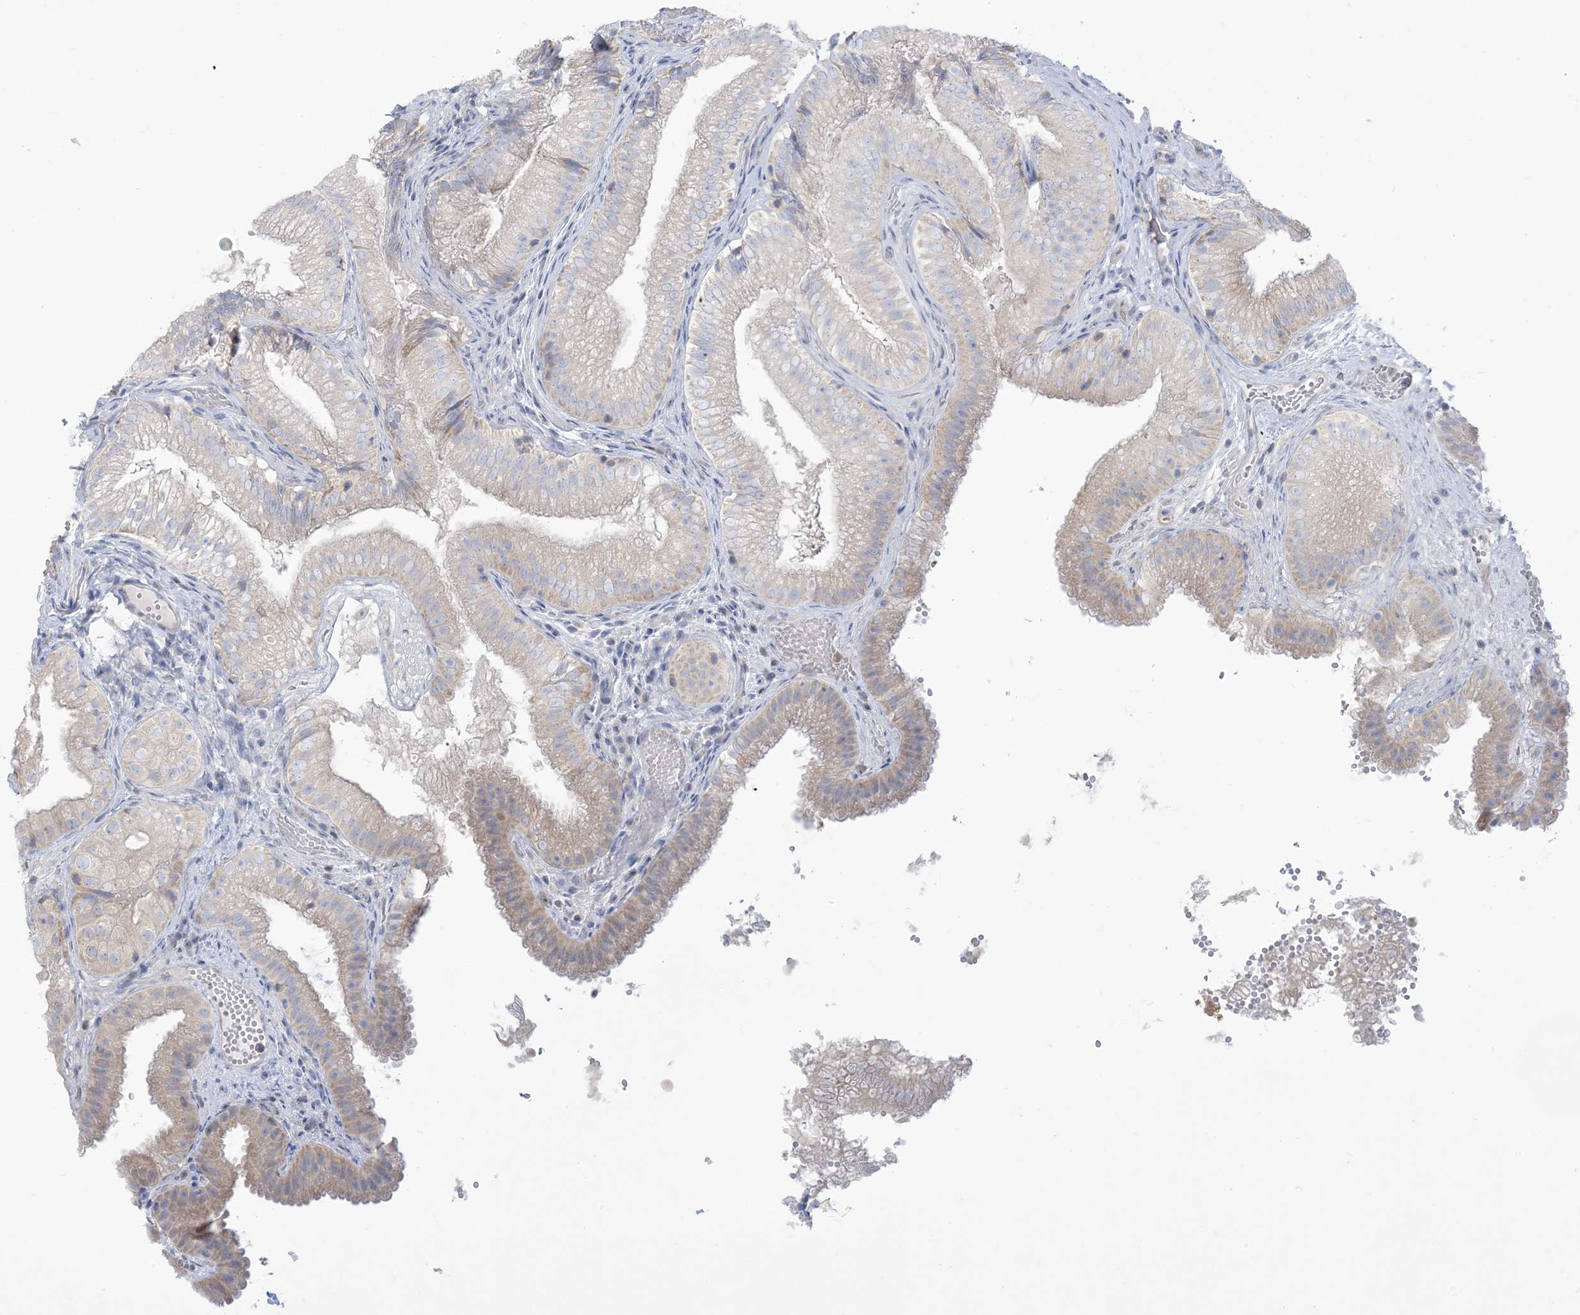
{"staining": {"intensity": "weak", "quantity": "25%-75%", "location": "cytoplasmic/membranous"}, "tissue": "gallbladder", "cell_type": "Glandular cells", "image_type": "normal", "snomed": [{"axis": "morphology", "description": "Normal tissue, NOS"}, {"axis": "topography", "description": "Gallbladder"}], "caption": "Immunohistochemistry (DAB) staining of unremarkable human gallbladder displays weak cytoplasmic/membranous protein expression in about 25%-75% of glandular cells.", "gene": "MTHFD2L", "patient": {"sex": "female", "age": 30}}